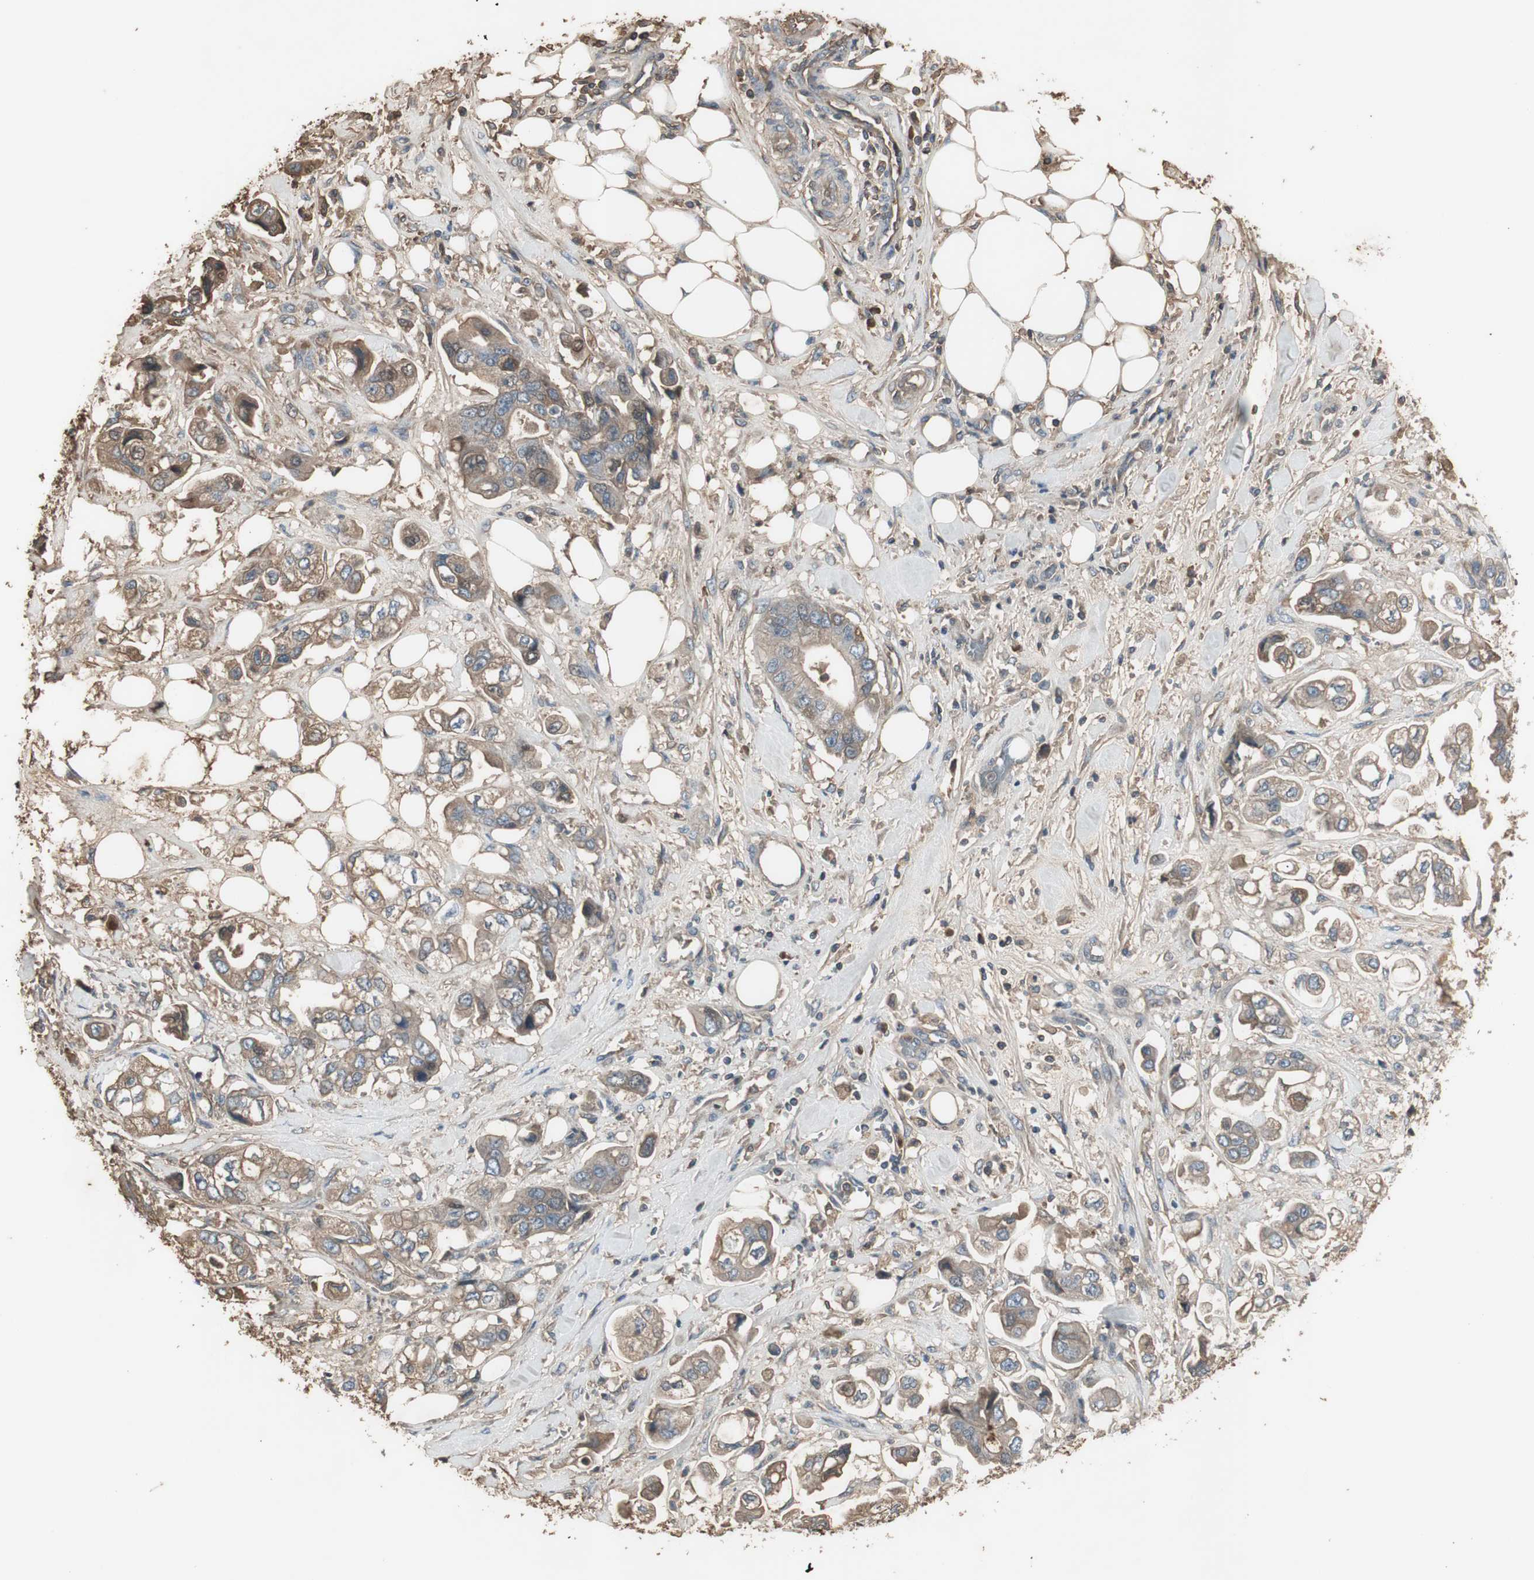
{"staining": {"intensity": "moderate", "quantity": ">75%", "location": "cytoplasmic/membranous"}, "tissue": "stomach cancer", "cell_type": "Tumor cells", "image_type": "cancer", "snomed": [{"axis": "morphology", "description": "Adenocarcinoma, NOS"}, {"axis": "topography", "description": "Stomach"}], "caption": "Stomach cancer stained with a protein marker reveals moderate staining in tumor cells.", "gene": "MMP14", "patient": {"sex": "male", "age": 62}}